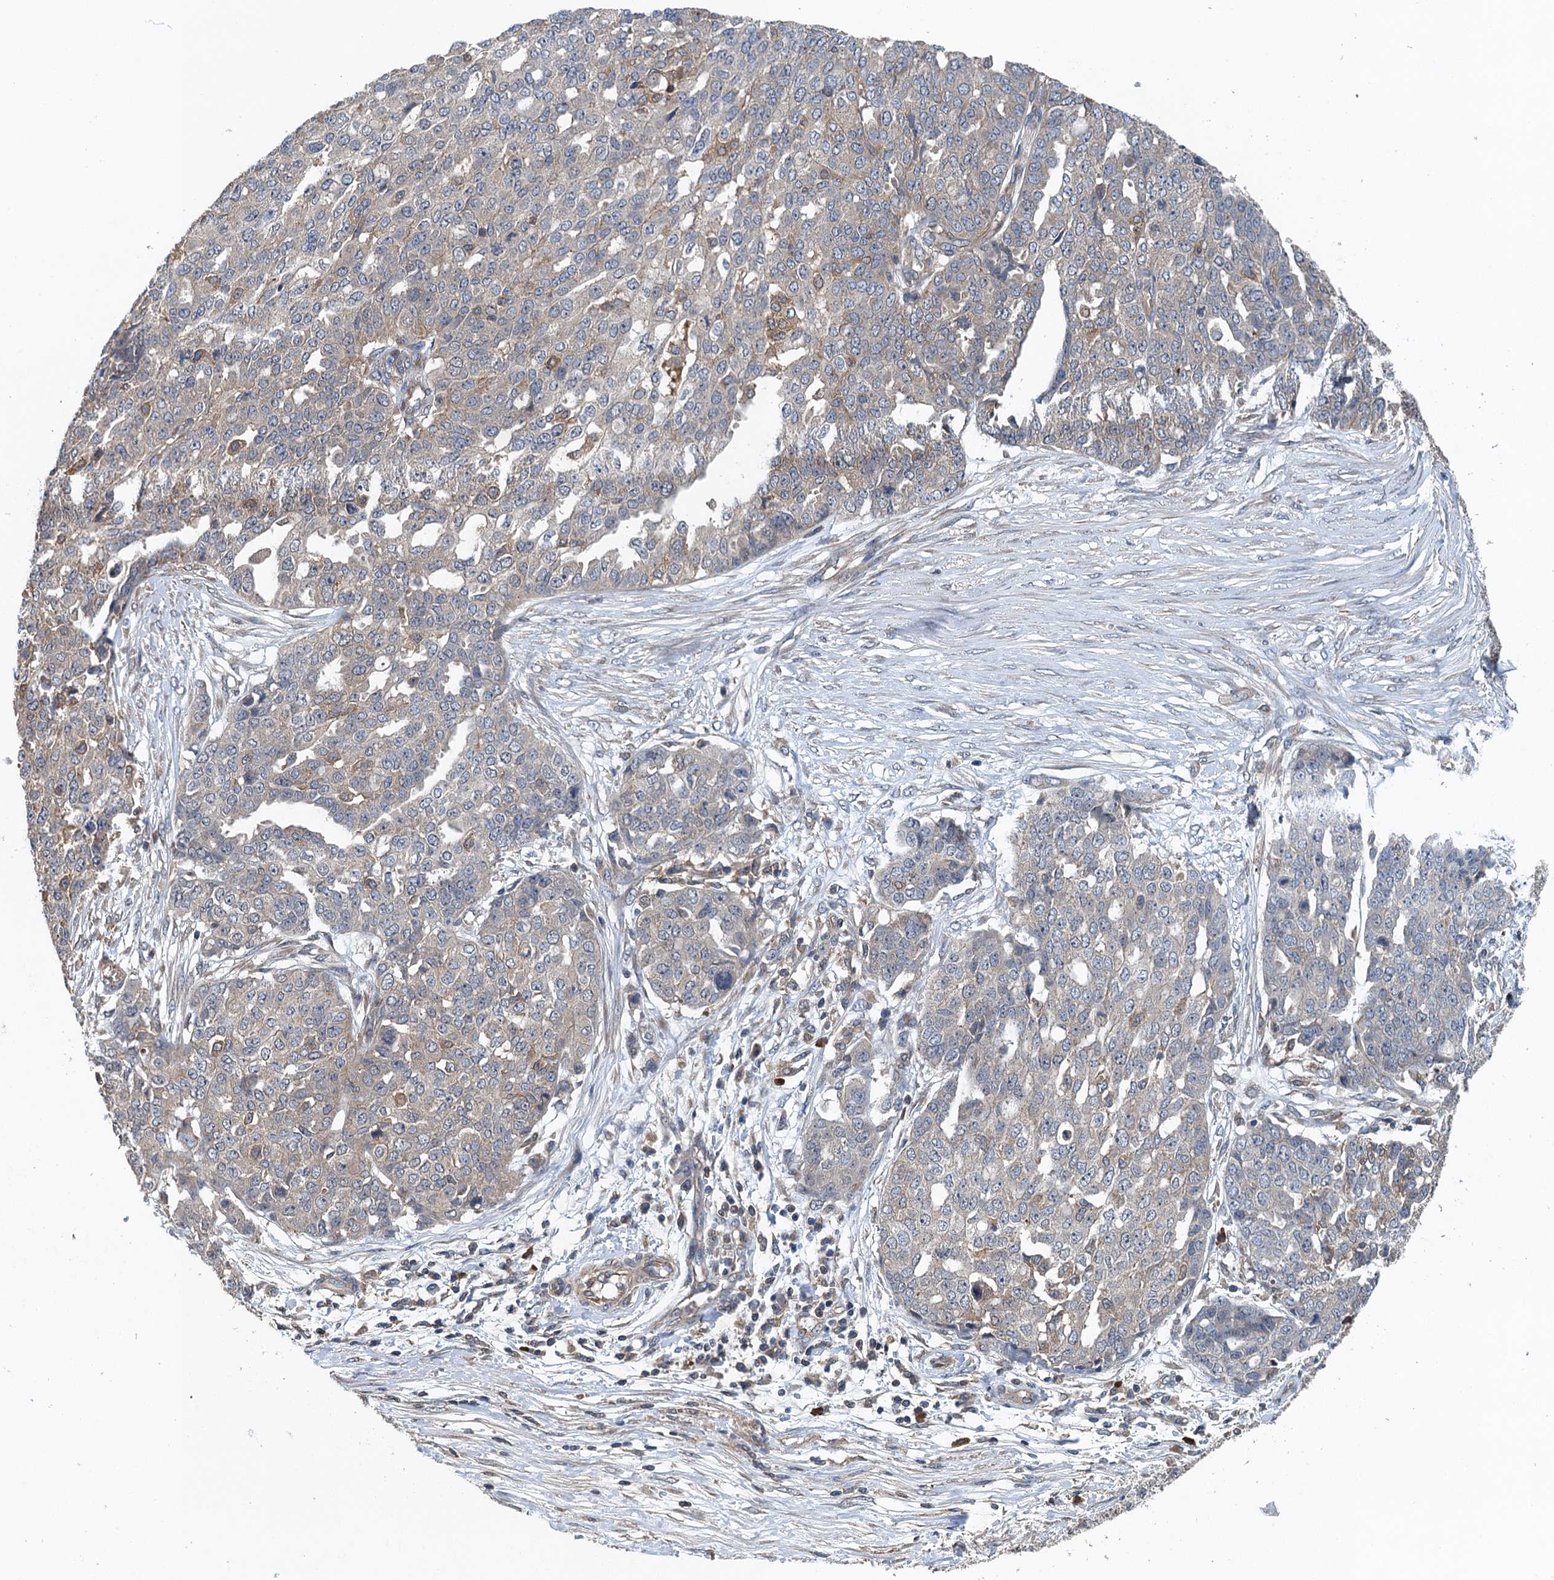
{"staining": {"intensity": "weak", "quantity": "<25%", "location": "cytoplasmic/membranous"}, "tissue": "ovarian cancer", "cell_type": "Tumor cells", "image_type": "cancer", "snomed": [{"axis": "morphology", "description": "Cystadenocarcinoma, serous, NOS"}, {"axis": "topography", "description": "Soft tissue"}, {"axis": "topography", "description": "Ovary"}], "caption": "This is an IHC micrograph of human ovarian serous cystadenocarcinoma. There is no expression in tumor cells.", "gene": "BORCS5", "patient": {"sex": "female", "age": 57}}